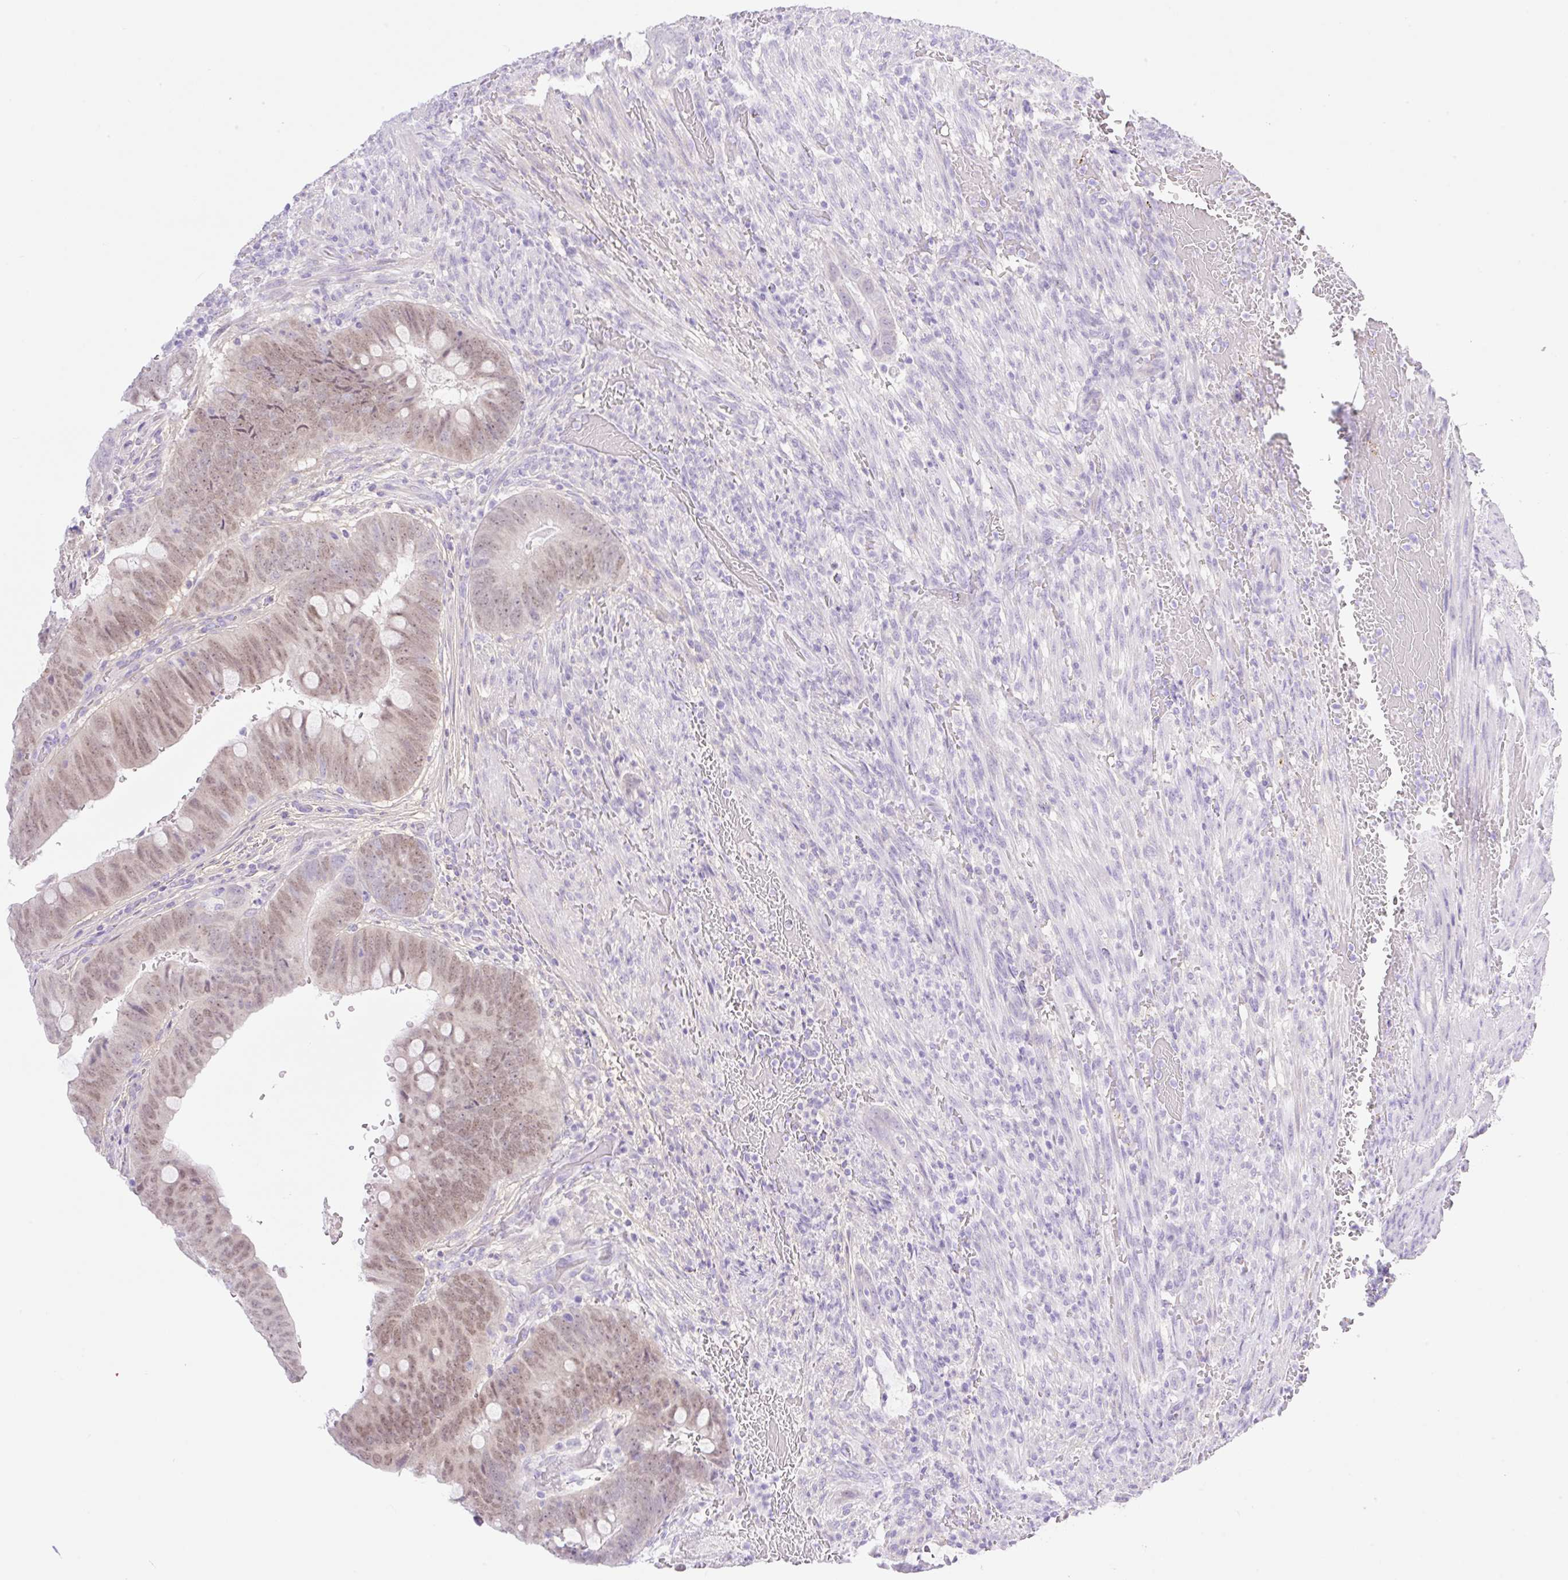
{"staining": {"intensity": "moderate", "quantity": ">75%", "location": "nuclear"}, "tissue": "colorectal cancer", "cell_type": "Tumor cells", "image_type": "cancer", "snomed": [{"axis": "morphology", "description": "Normal tissue, NOS"}, {"axis": "morphology", "description": "Adenocarcinoma, NOS"}, {"axis": "topography", "description": "Rectum"}, {"axis": "topography", "description": "Peripheral nerve tissue"}], "caption": "The image reveals immunohistochemical staining of colorectal cancer. There is moderate nuclear staining is seen in approximately >75% of tumor cells. (brown staining indicates protein expression, while blue staining denotes nuclei).", "gene": "CDX1", "patient": {"sex": "male", "age": 92}}